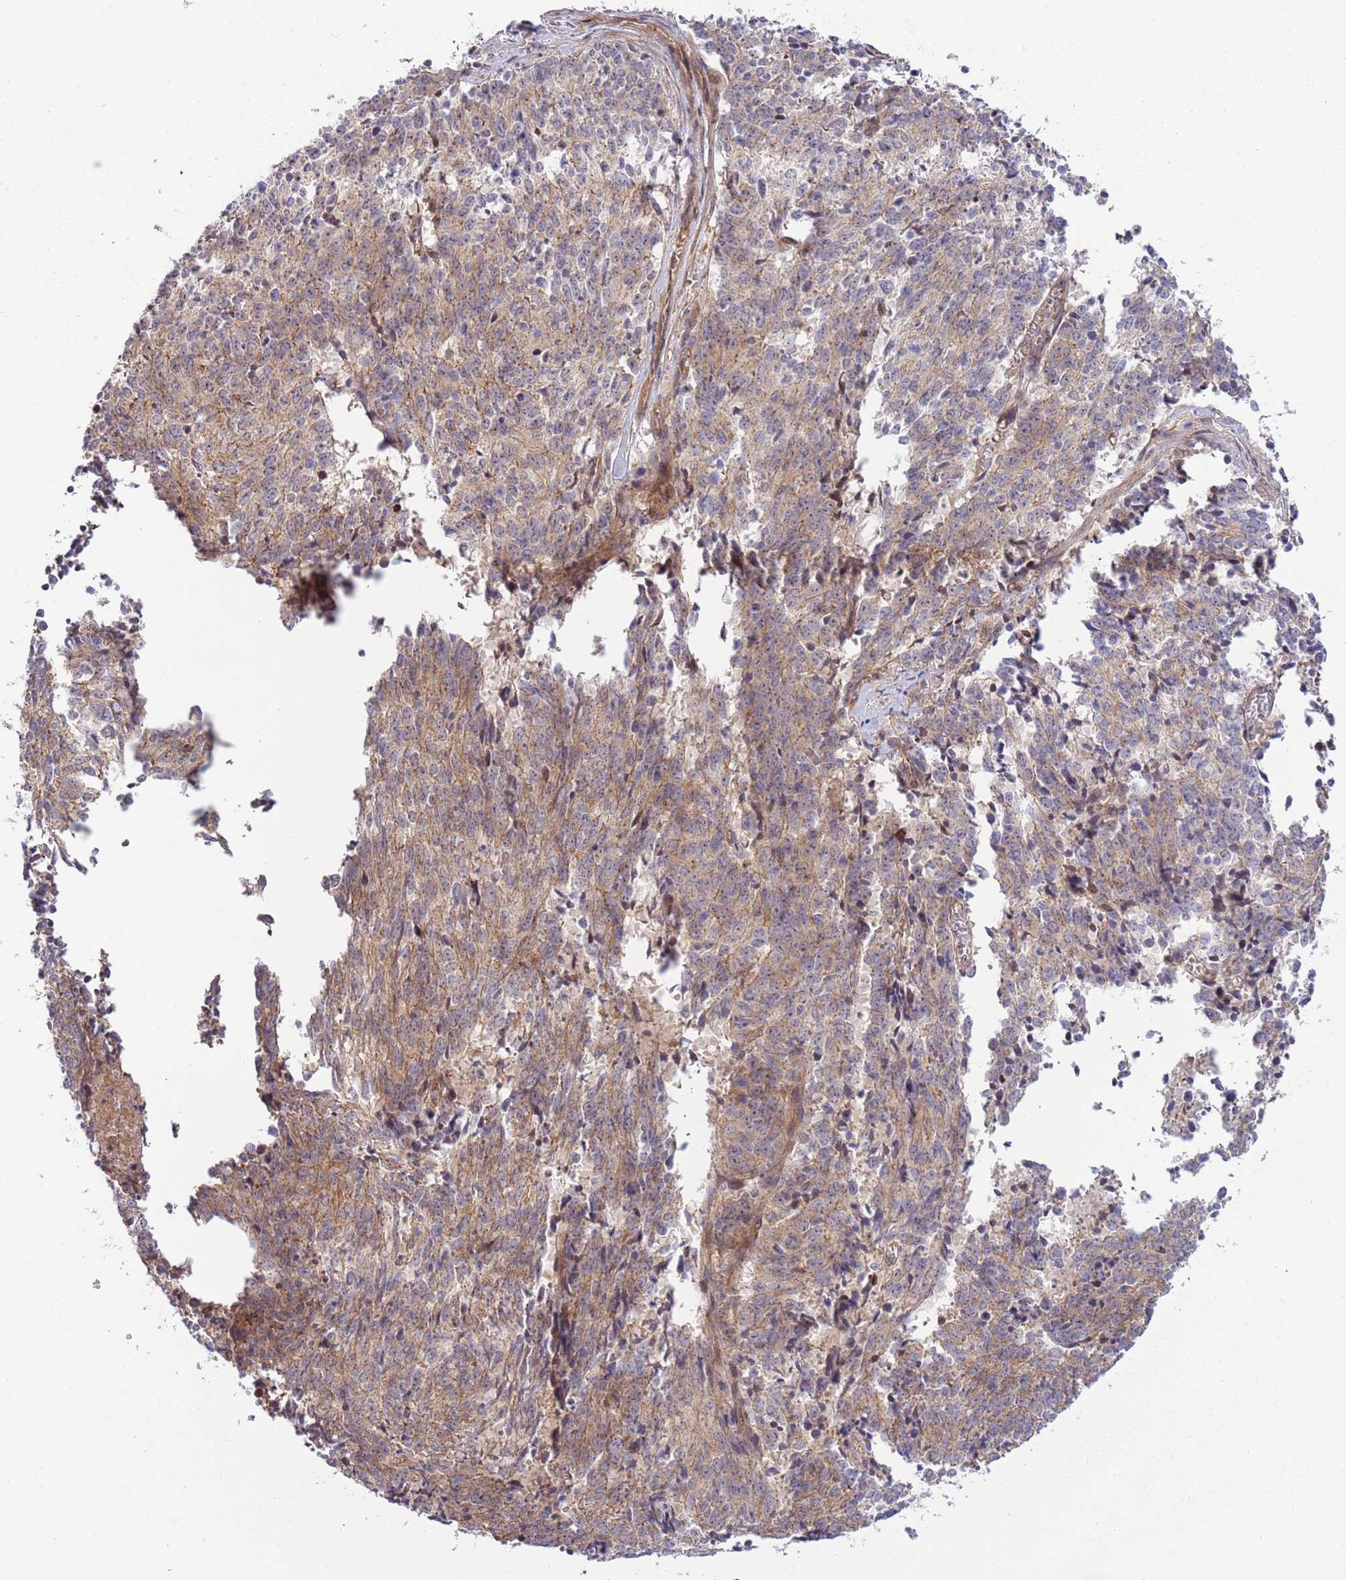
{"staining": {"intensity": "moderate", "quantity": ">75%", "location": "cytoplasmic/membranous"}, "tissue": "cervical cancer", "cell_type": "Tumor cells", "image_type": "cancer", "snomed": [{"axis": "morphology", "description": "Squamous cell carcinoma, NOS"}, {"axis": "topography", "description": "Cervix"}], "caption": "Protein analysis of cervical squamous cell carcinoma tissue displays moderate cytoplasmic/membranous staining in approximately >75% of tumor cells.", "gene": "ITGB6", "patient": {"sex": "female", "age": 29}}